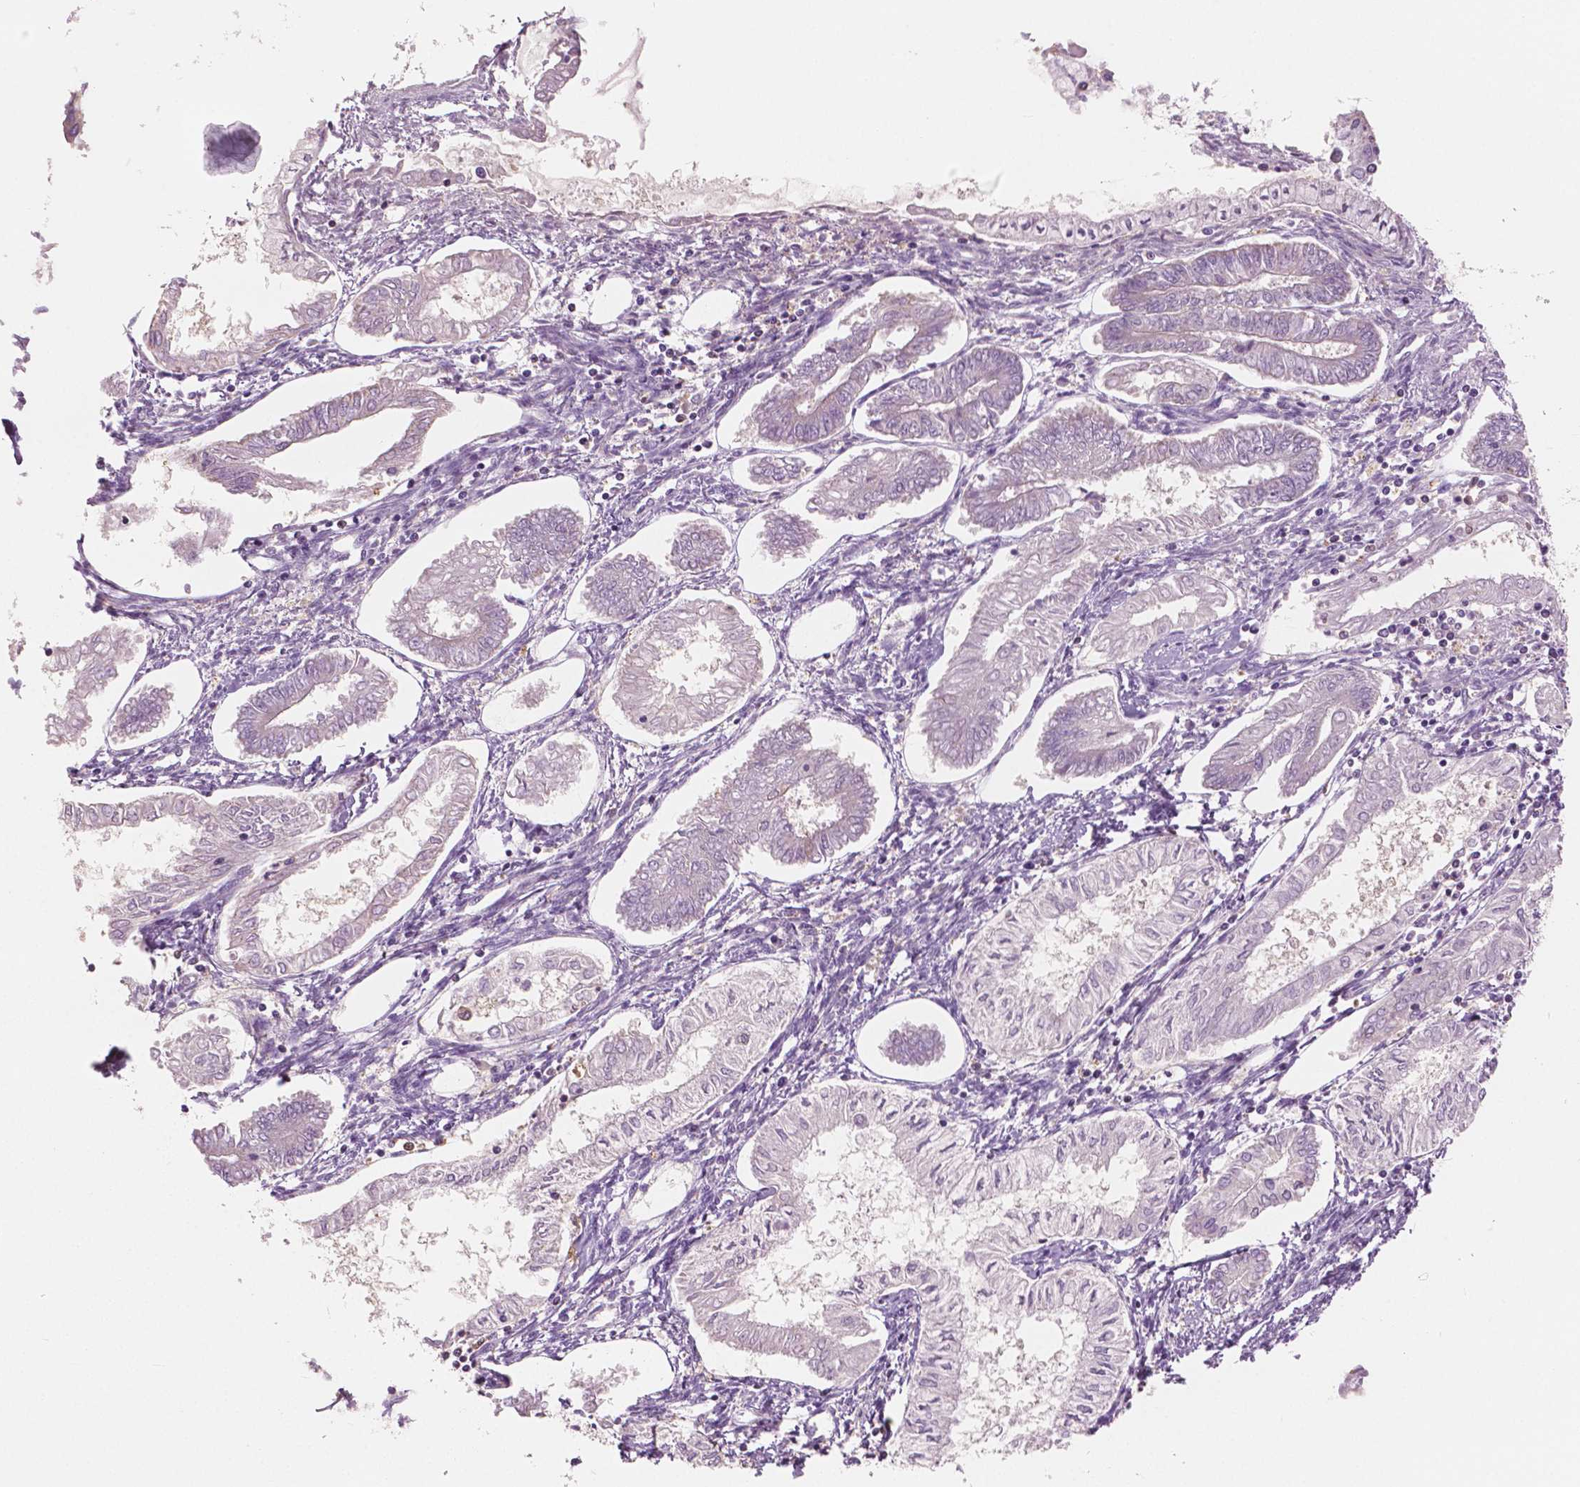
{"staining": {"intensity": "negative", "quantity": "none", "location": "none"}, "tissue": "endometrial cancer", "cell_type": "Tumor cells", "image_type": "cancer", "snomed": [{"axis": "morphology", "description": "Adenocarcinoma, NOS"}, {"axis": "topography", "description": "Endometrium"}], "caption": "Immunohistochemical staining of adenocarcinoma (endometrial) exhibits no significant staining in tumor cells.", "gene": "GALM", "patient": {"sex": "female", "age": 68}}